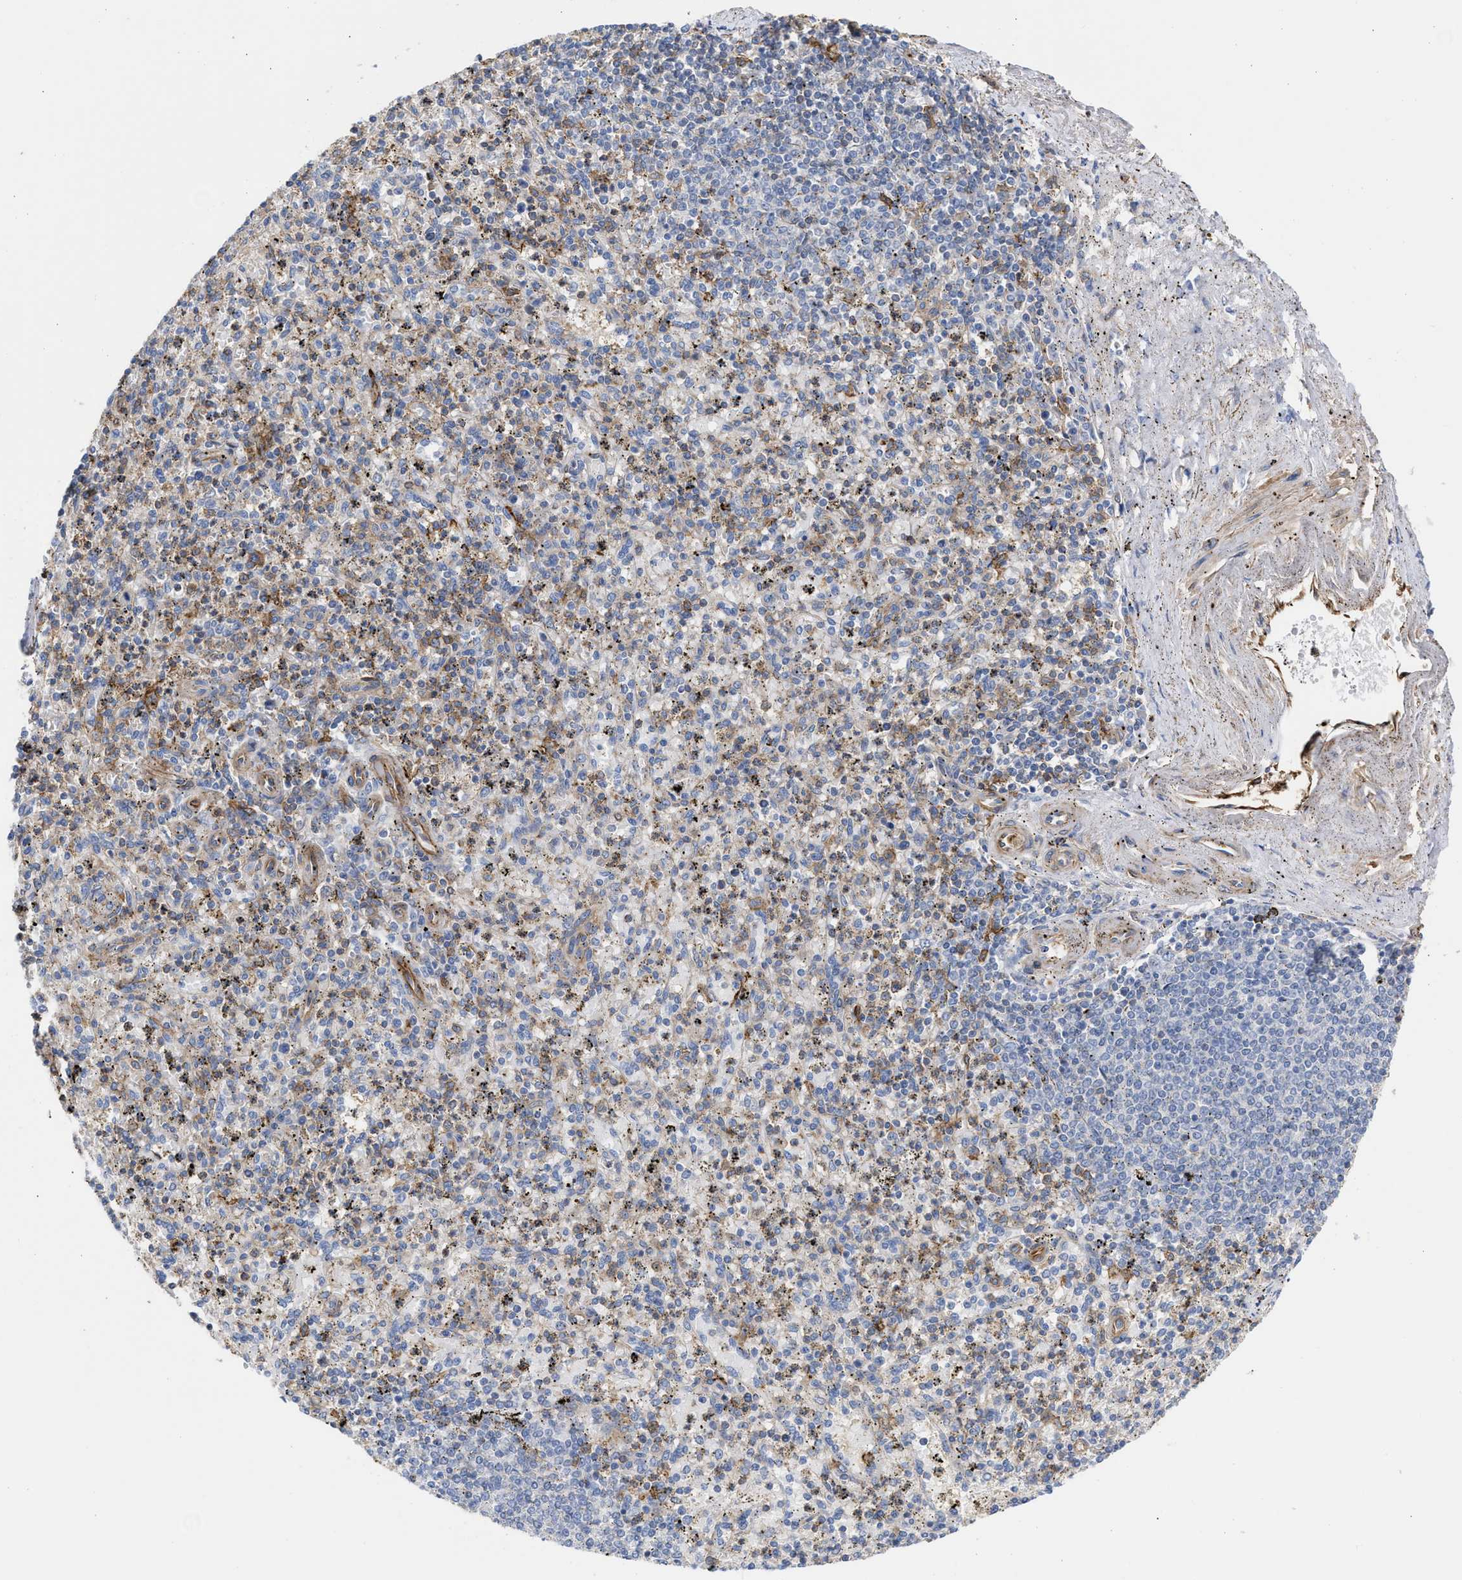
{"staining": {"intensity": "weak", "quantity": "<25%", "location": "cytoplasmic/membranous"}, "tissue": "spleen", "cell_type": "Cells in red pulp", "image_type": "normal", "snomed": [{"axis": "morphology", "description": "Normal tissue, NOS"}, {"axis": "topography", "description": "Spleen"}], "caption": "Cells in red pulp are negative for protein expression in benign human spleen. The staining is performed using DAB (3,3'-diaminobenzidine) brown chromogen with nuclei counter-stained in using hematoxylin.", "gene": "HS3ST5", "patient": {"sex": "male", "age": 72}}